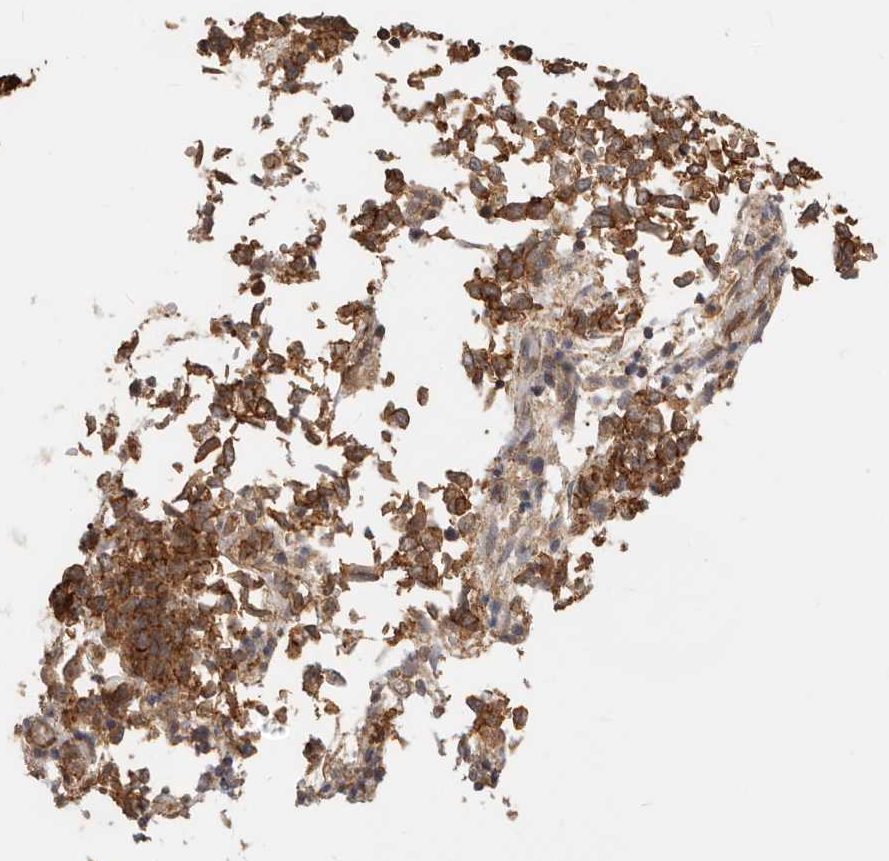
{"staining": {"intensity": "strong", "quantity": ">75%", "location": "cytoplasmic/membranous"}, "tissue": "endometrial cancer", "cell_type": "Tumor cells", "image_type": "cancer", "snomed": [{"axis": "morphology", "description": "Adenocarcinoma, NOS"}, {"axis": "topography", "description": "Endometrium"}], "caption": "Endometrial cancer (adenocarcinoma) stained with DAB immunohistochemistry (IHC) shows high levels of strong cytoplasmic/membranous staining in approximately >75% of tumor cells.", "gene": "AFDN", "patient": {"sex": "female", "age": 80}}